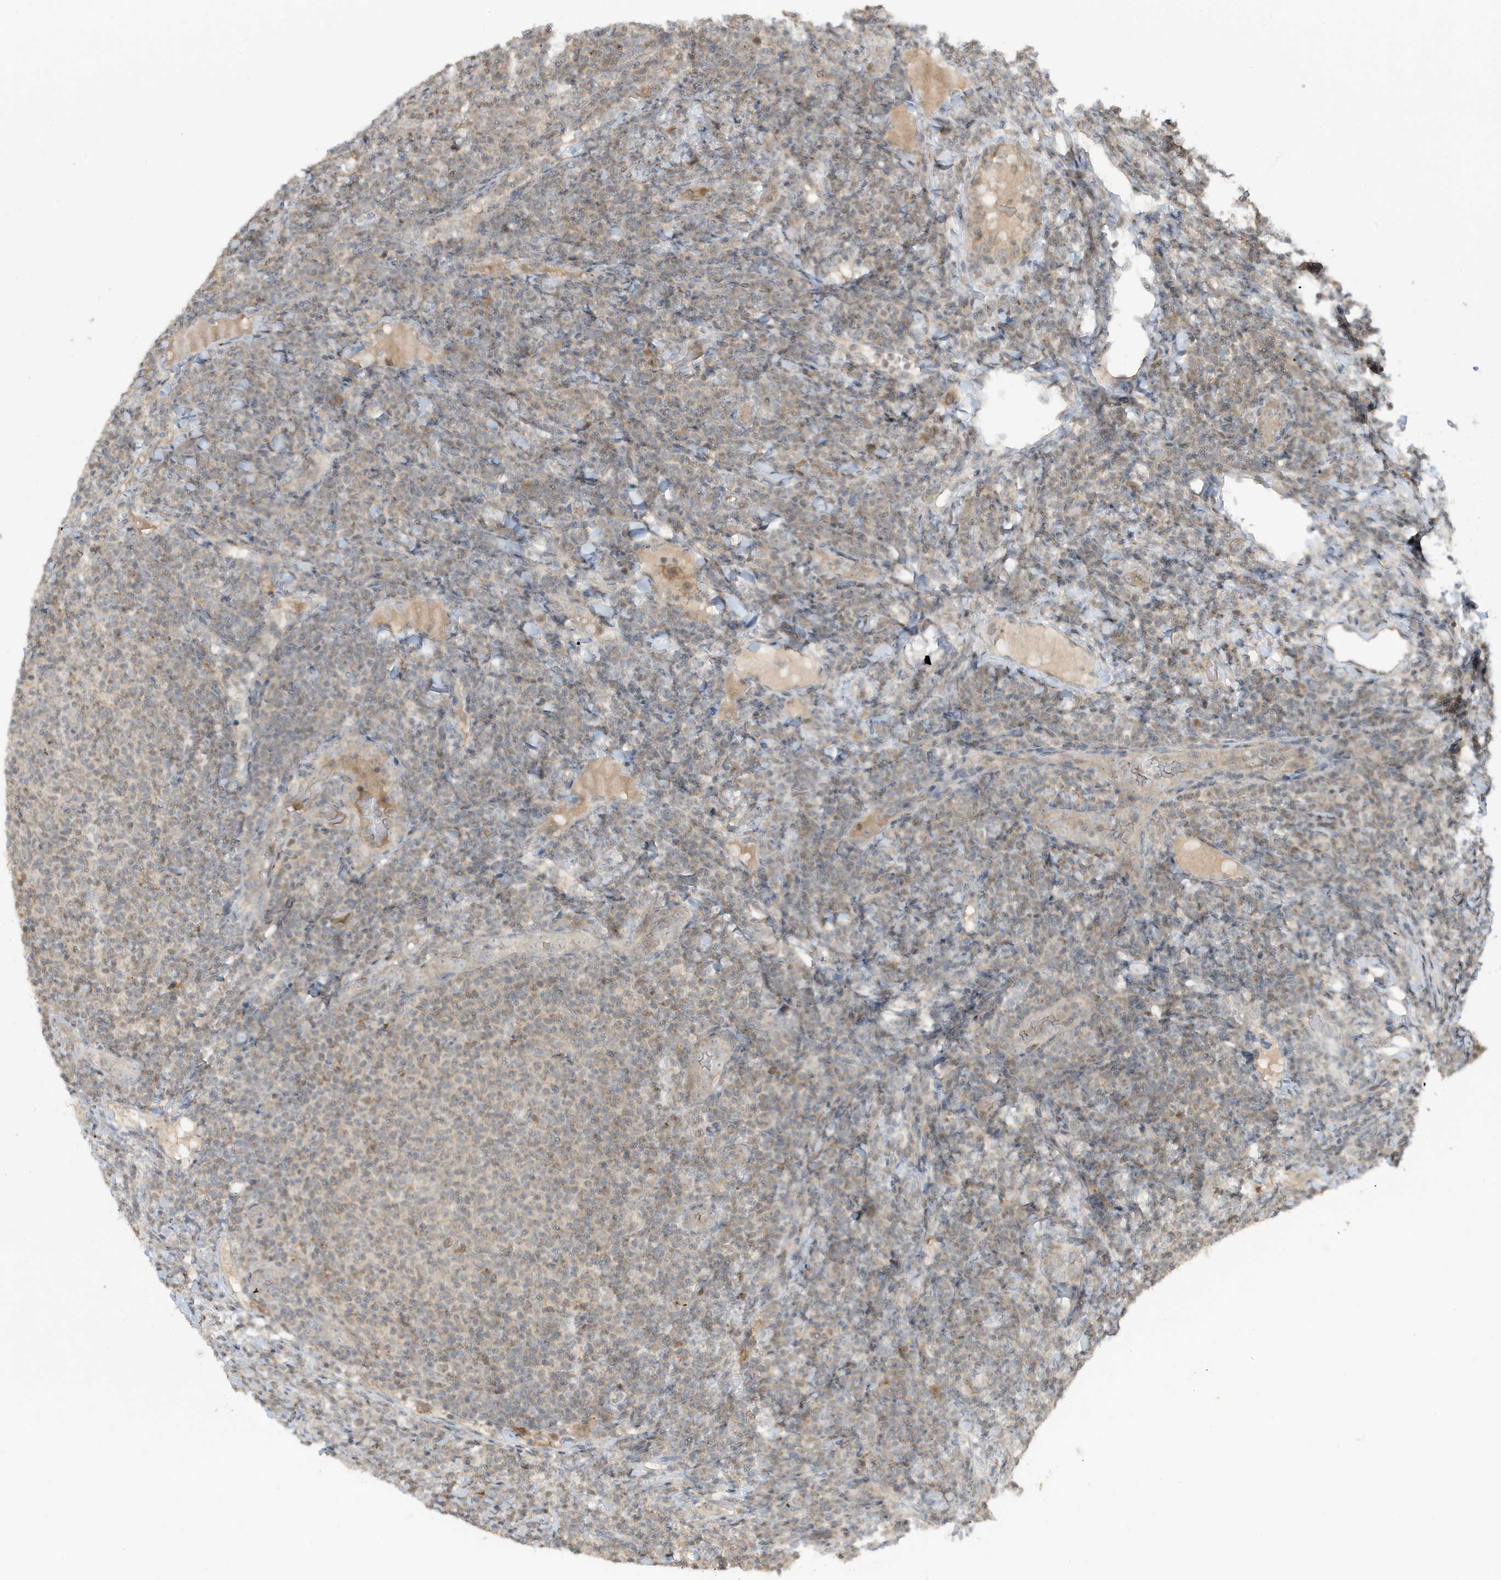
{"staining": {"intensity": "weak", "quantity": "25%-75%", "location": "cytoplasmic/membranous"}, "tissue": "lymphoma", "cell_type": "Tumor cells", "image_type": "cancer", "snomed": [{"axis": "morphology", "description": "Malignant lymphoma, non-Hodgkin's type, Low grade"}, {"axis": "topography", "description": "Lymph node"}], "caption": "The immunohistochemical stain highlights weak cytoplasmic/membranous staining in tumor cells of low-grade malignant lymphoma, non-Hodgkin's type tissue. The staining was performed using DAB to visualize the protein expression in brown, while the nuclei were stained in blue with hematoxylin (Magnification: 20x).", "gene": "PRRT3", "patient": {"sex": "male", "age": 66}}